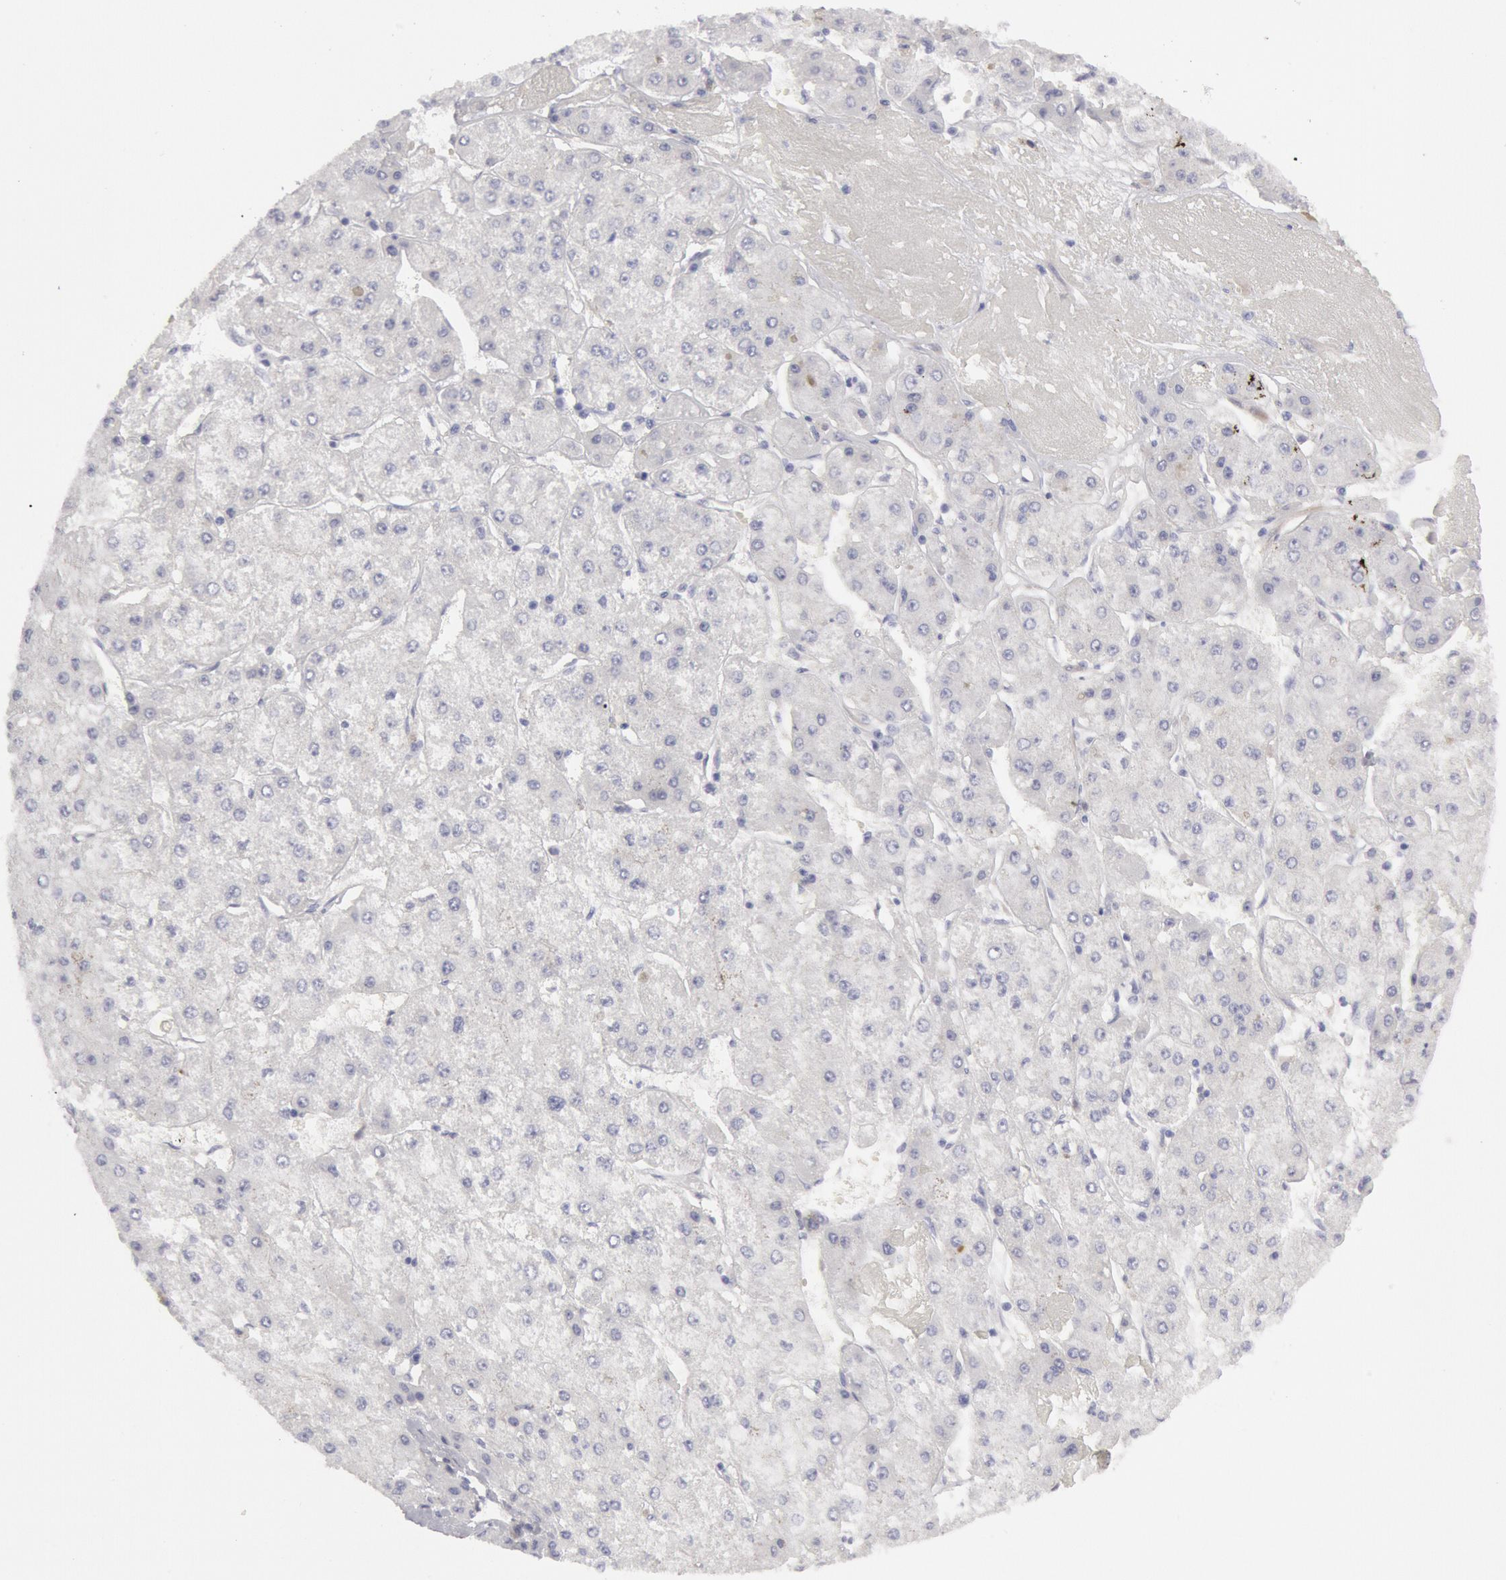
{"staining": {"intensity": "negative", "quantity": "none", "location": "none"}, "tissue": "liver cancer", "cell_type": "Tumor cells", "image_type": "cancer", "snomed": [{"axis": "morphology", "description": "Carcinoma, Hepatocellular, NOS"}, {"axis": "topography", "description": "Liver"}], "caption": "High magnification brightfield microscopy of hepatocellular carcinoma (liver) stained with DAB (3,3'-diaminobenzidine) (brown) and counterstained with hematoxylin (blue): tumor cells show no significant expression.", "gene": "FHL1", "patient": {"sex": "female", "age": 52}}